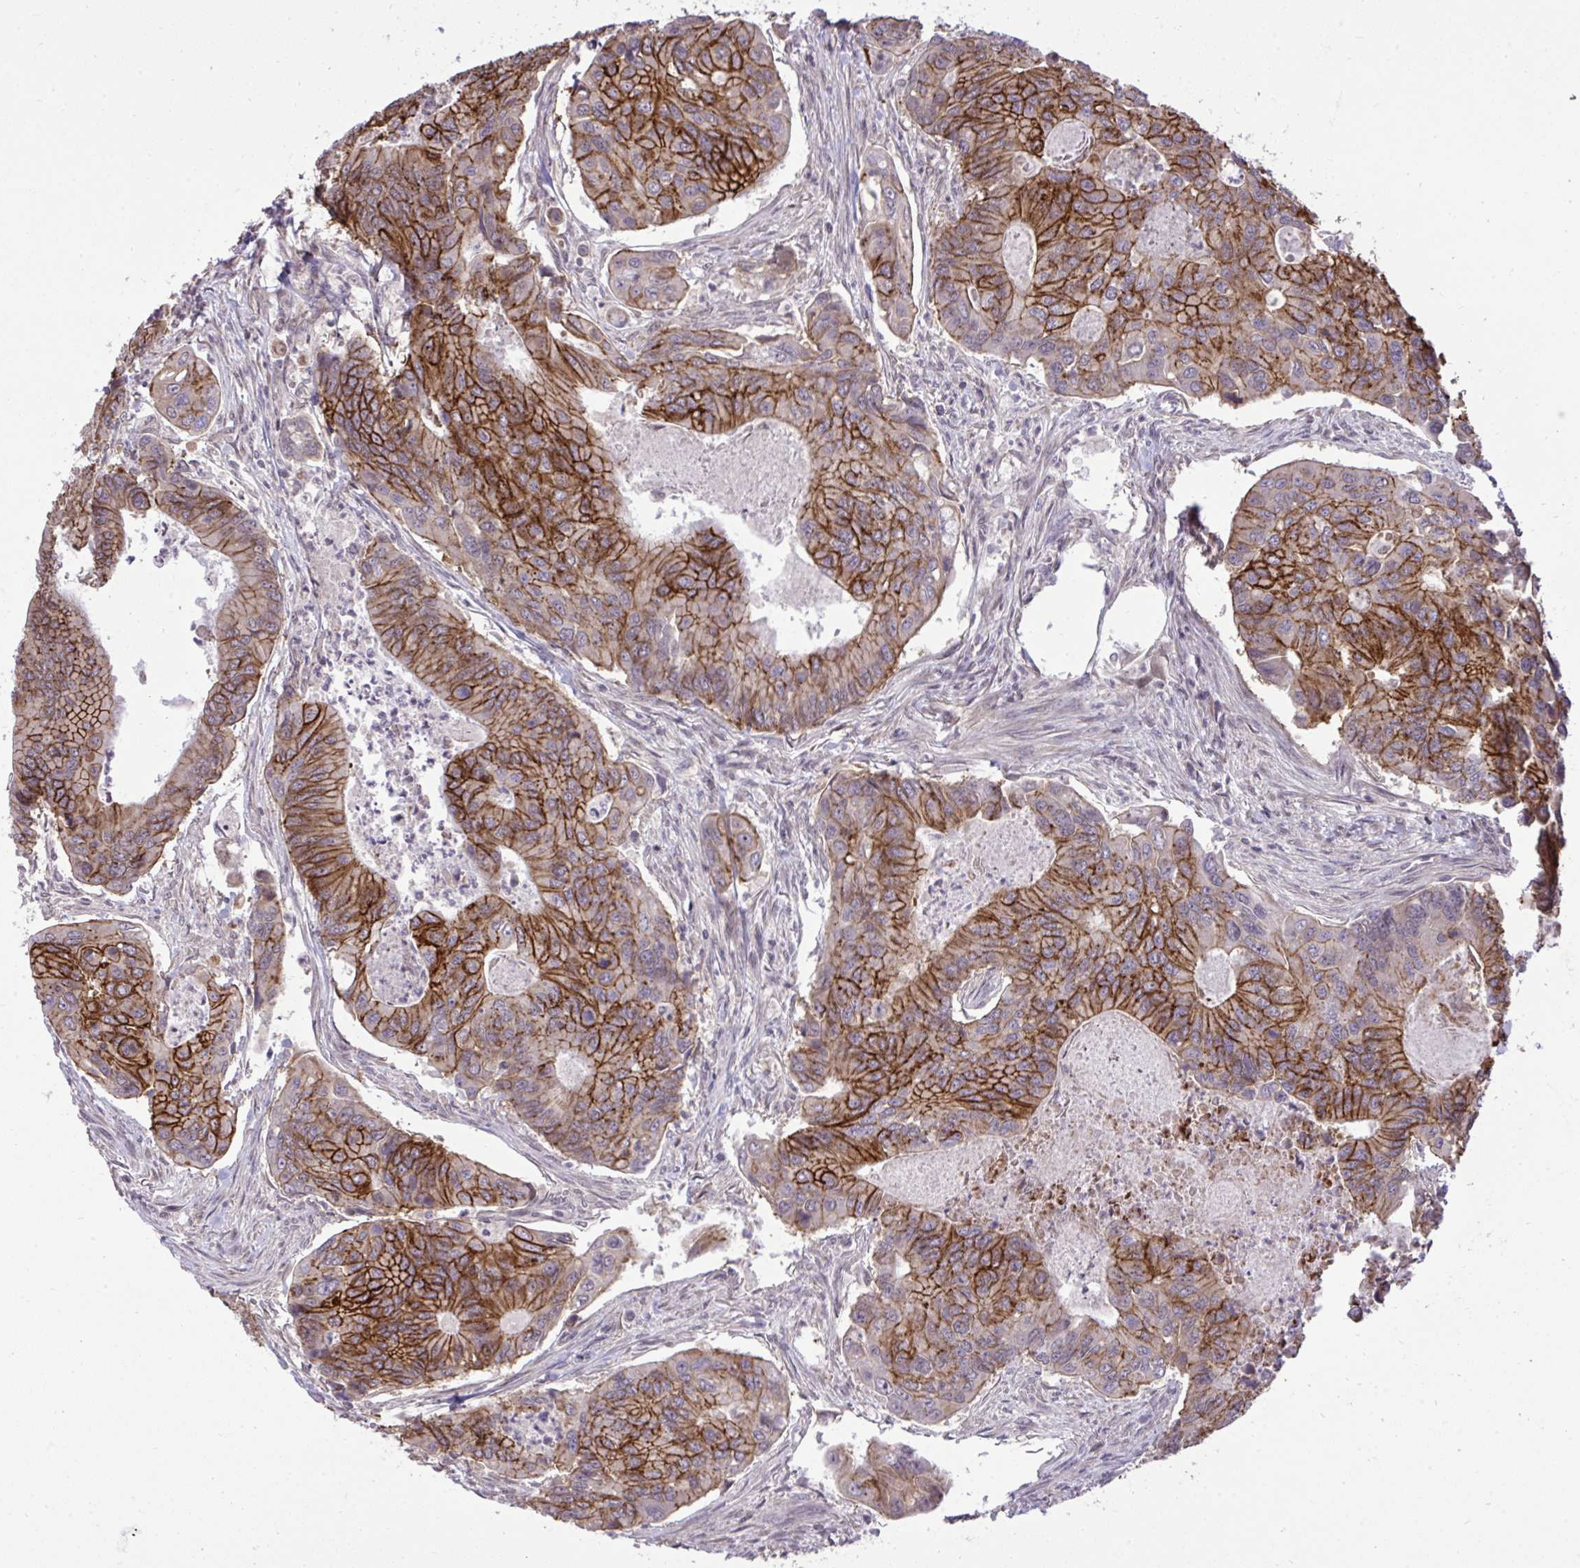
{"staining": {"intensity": "strong", "quantity": "25%-75%", "location": "cytoplasmic/membranous"}, "tissue": "colorectal cancer", "cell_type": "Tumor cells", "image_type": "cancer", "snomed": [{"axis": "morphology", "description": "Adenocarcinoma, NOS"}, {"axis": "topography", "description": "Colon"}], "caption": "The micrograph reveals staining of colorectal adenocarcinoma, revealing strong cytoplasmic/membranous protein expression (brown color) within tumor cells.", "gene": "CYP20A1", "patient": {"sex": "female", "age": 67}}